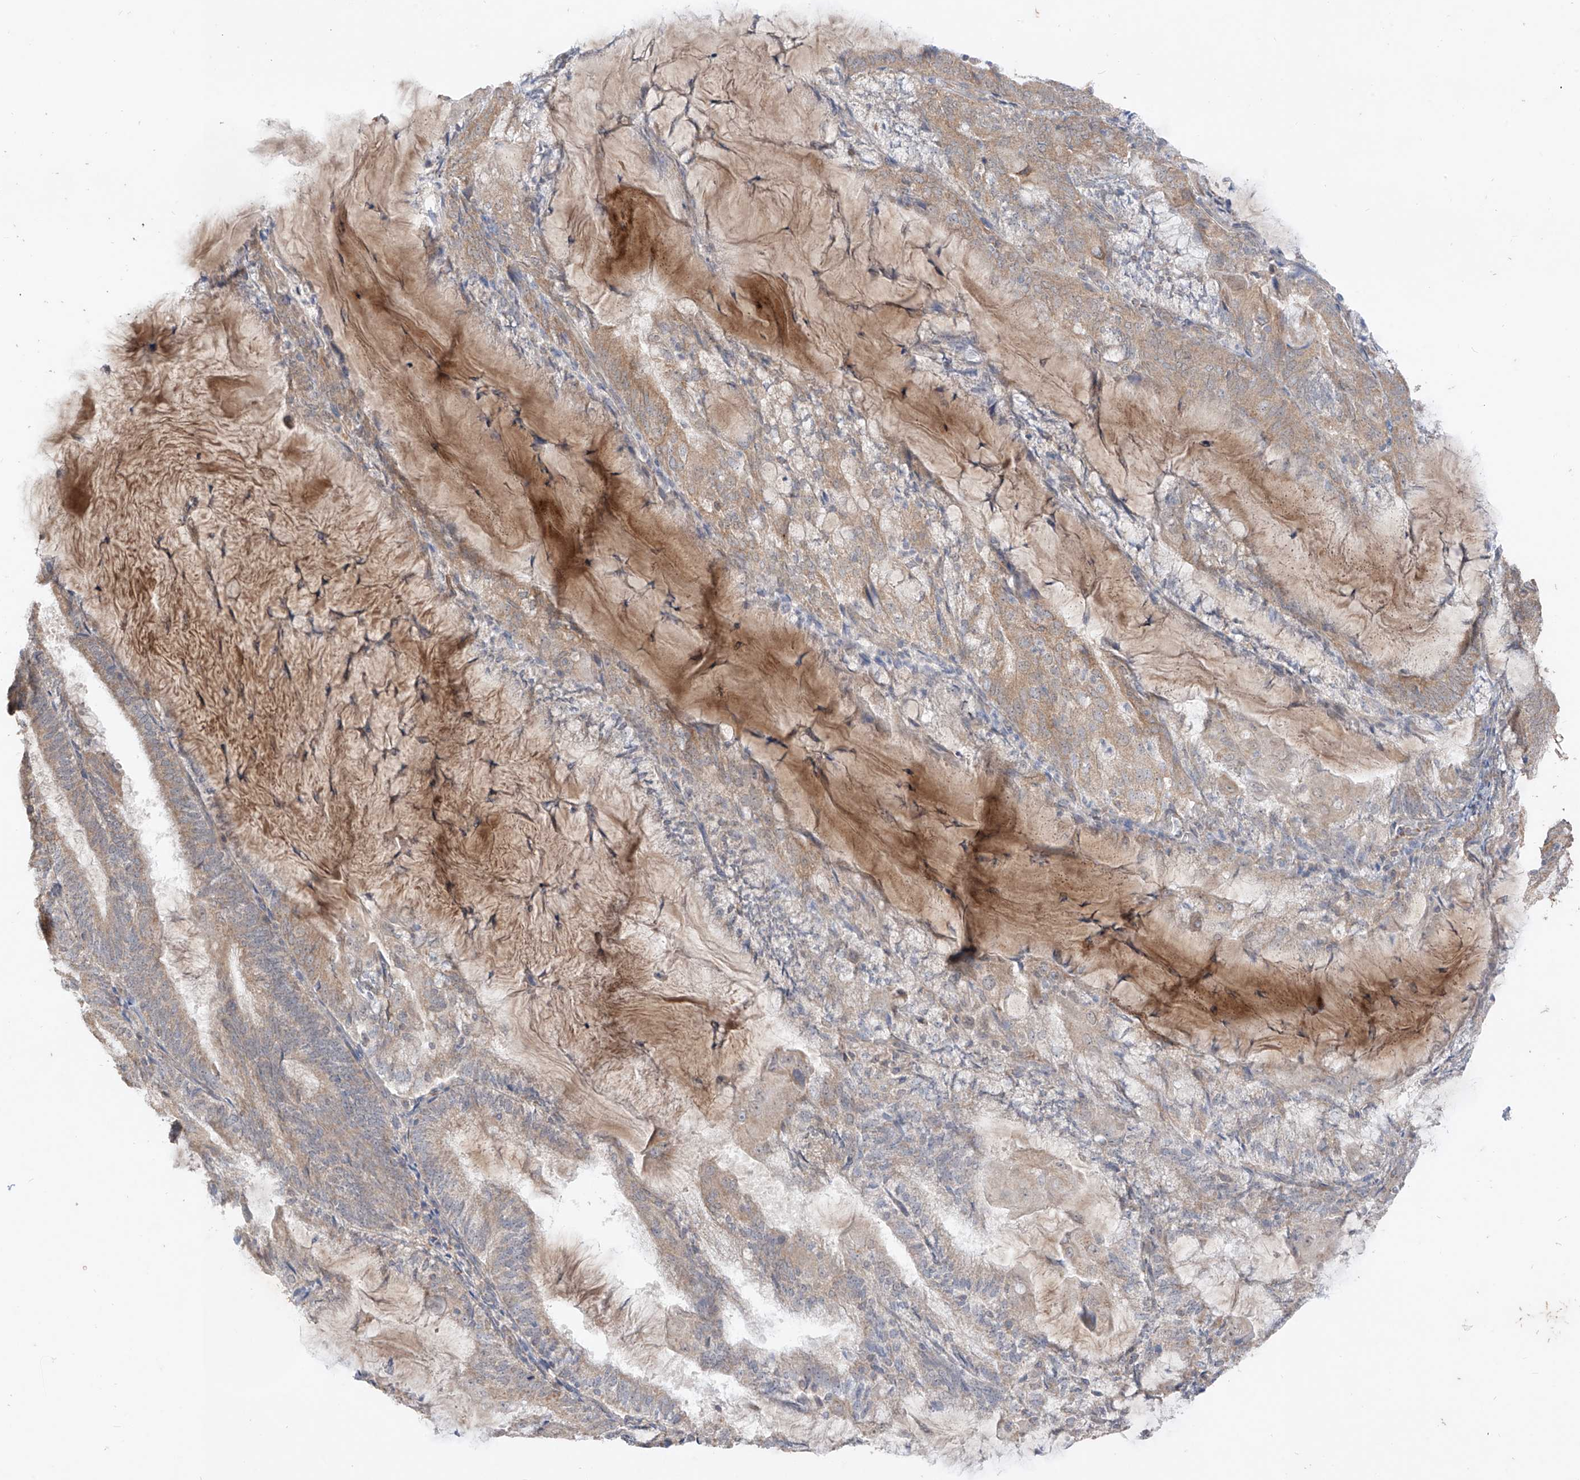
{"staining": {"intensity": "weak", "quantity": ">75%", "location": "cytoplasmic/membranous"}, "tissue": "endometrial cancer", "cell_type": "Tumor cells", "image_type": "cancer", "snomed": [{"axis": "morphology", "description": "Adenocarcinoma, NOS"}, {"axis": "topography", "description": "Endometrium"}], "caption": "IHC photomicrograph of neoplastic tissue: endometrial cancer (adenocarcinoma) stained using IHC demonstrates low levels of weak protein expression localized specifically in the cytoplasmic/membranous of tumor cells, appearing as a cytoplasmic/membranous brown color.", "gene": "MTUS2", "patient": {"sex": "female", "age": 81}}